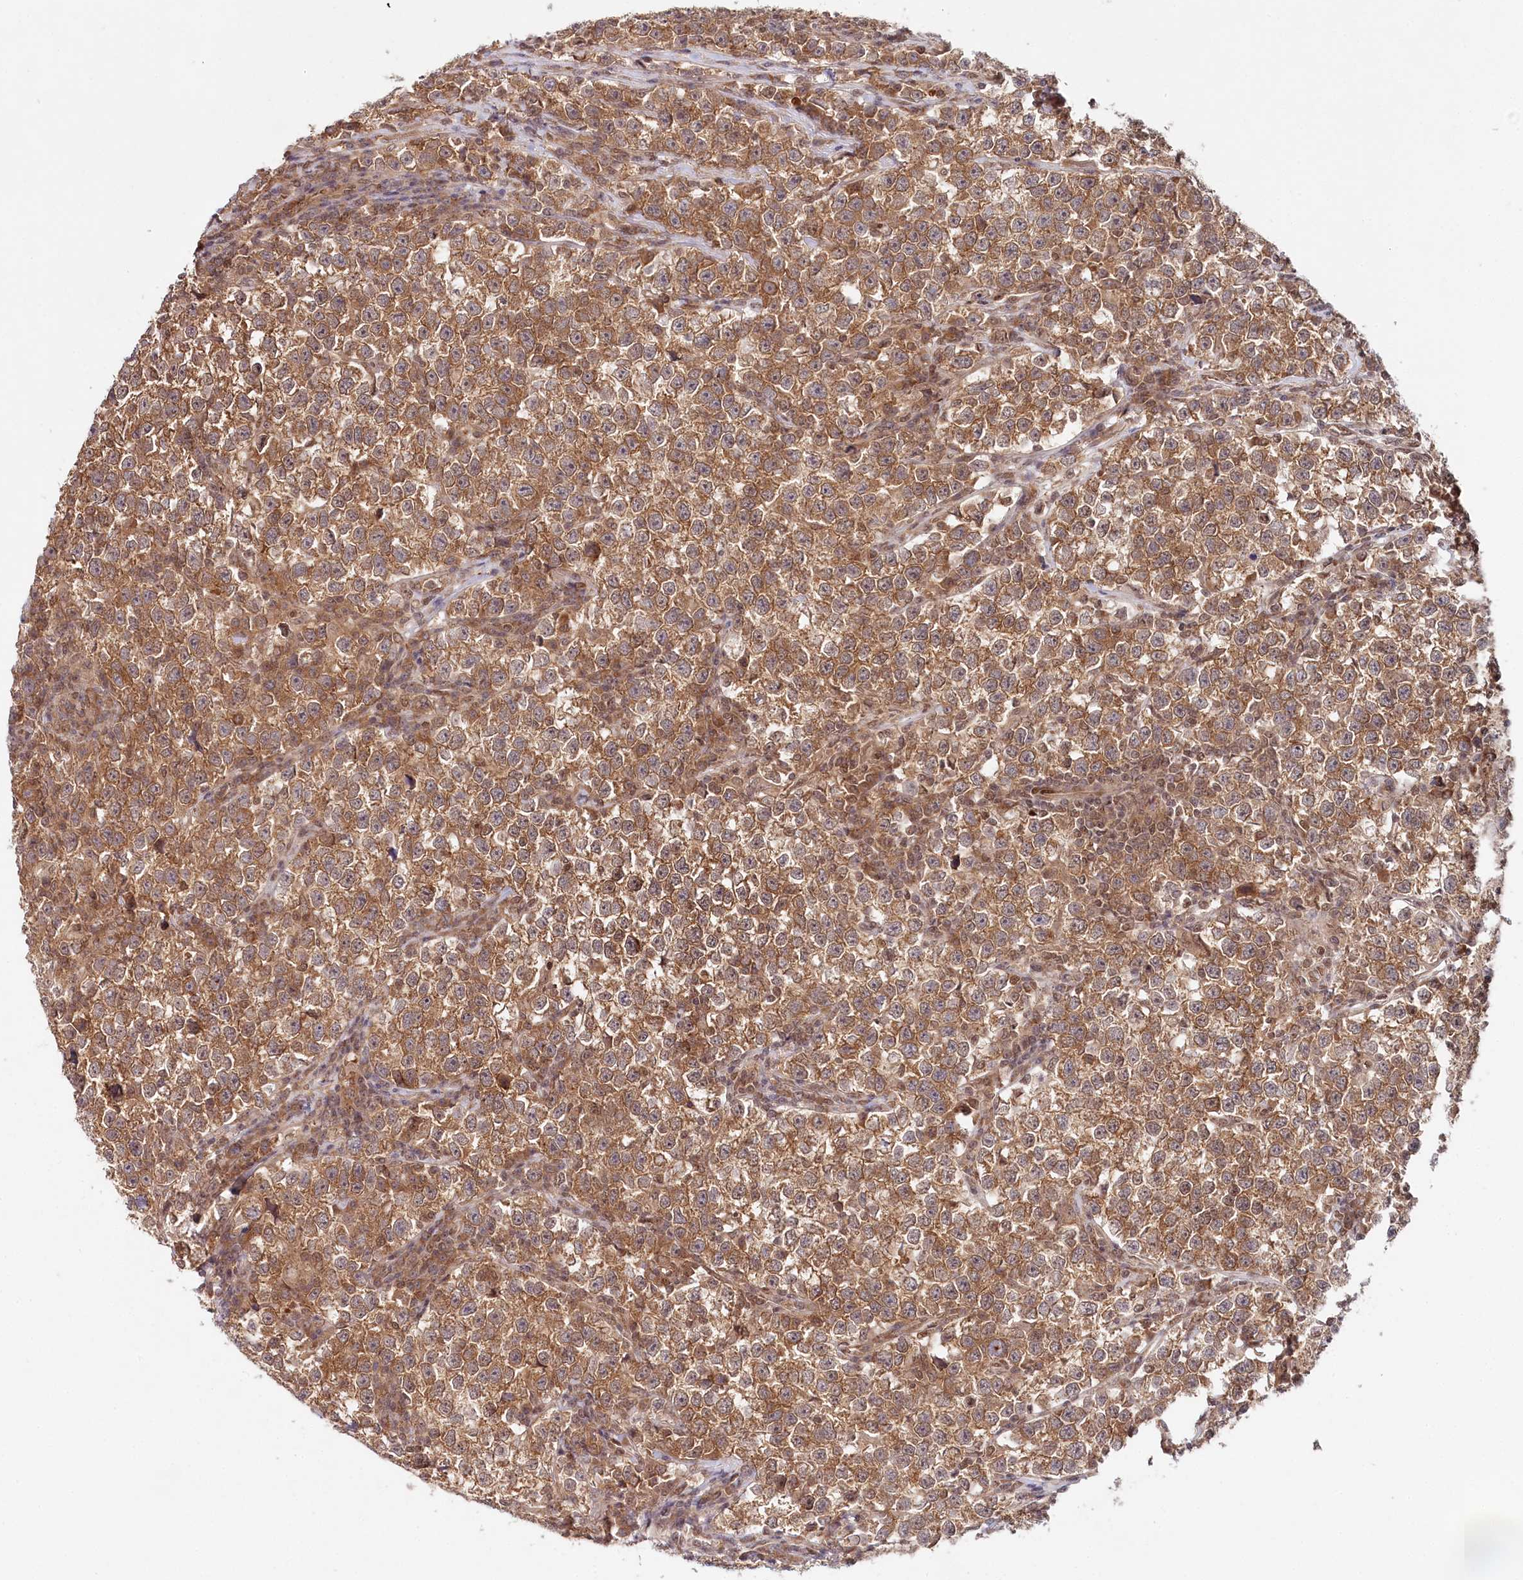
{"staining": {"intensity": "moderate", "quantity": ">75%", "location": "cytoplasmic/membranous"}, "tissue": "testis cancer", "cell_type": "Tumor cells", "image_type": "cancer", "snomed": [{"axis": "morphology", "description": "Normal tissue, NOS"}, {"axis": "morphology", "description": "Seminoma, NOS"}, {"axis": "topography", "description": "Testis"}], "caption": "Protein analysis of seminoma (testis) tissue shows moderate cytoplasmic/membranous expression in about >75% of tumor cells.", "gene": "CCDC65", "patient": {"sex": "male", "age": 43}}